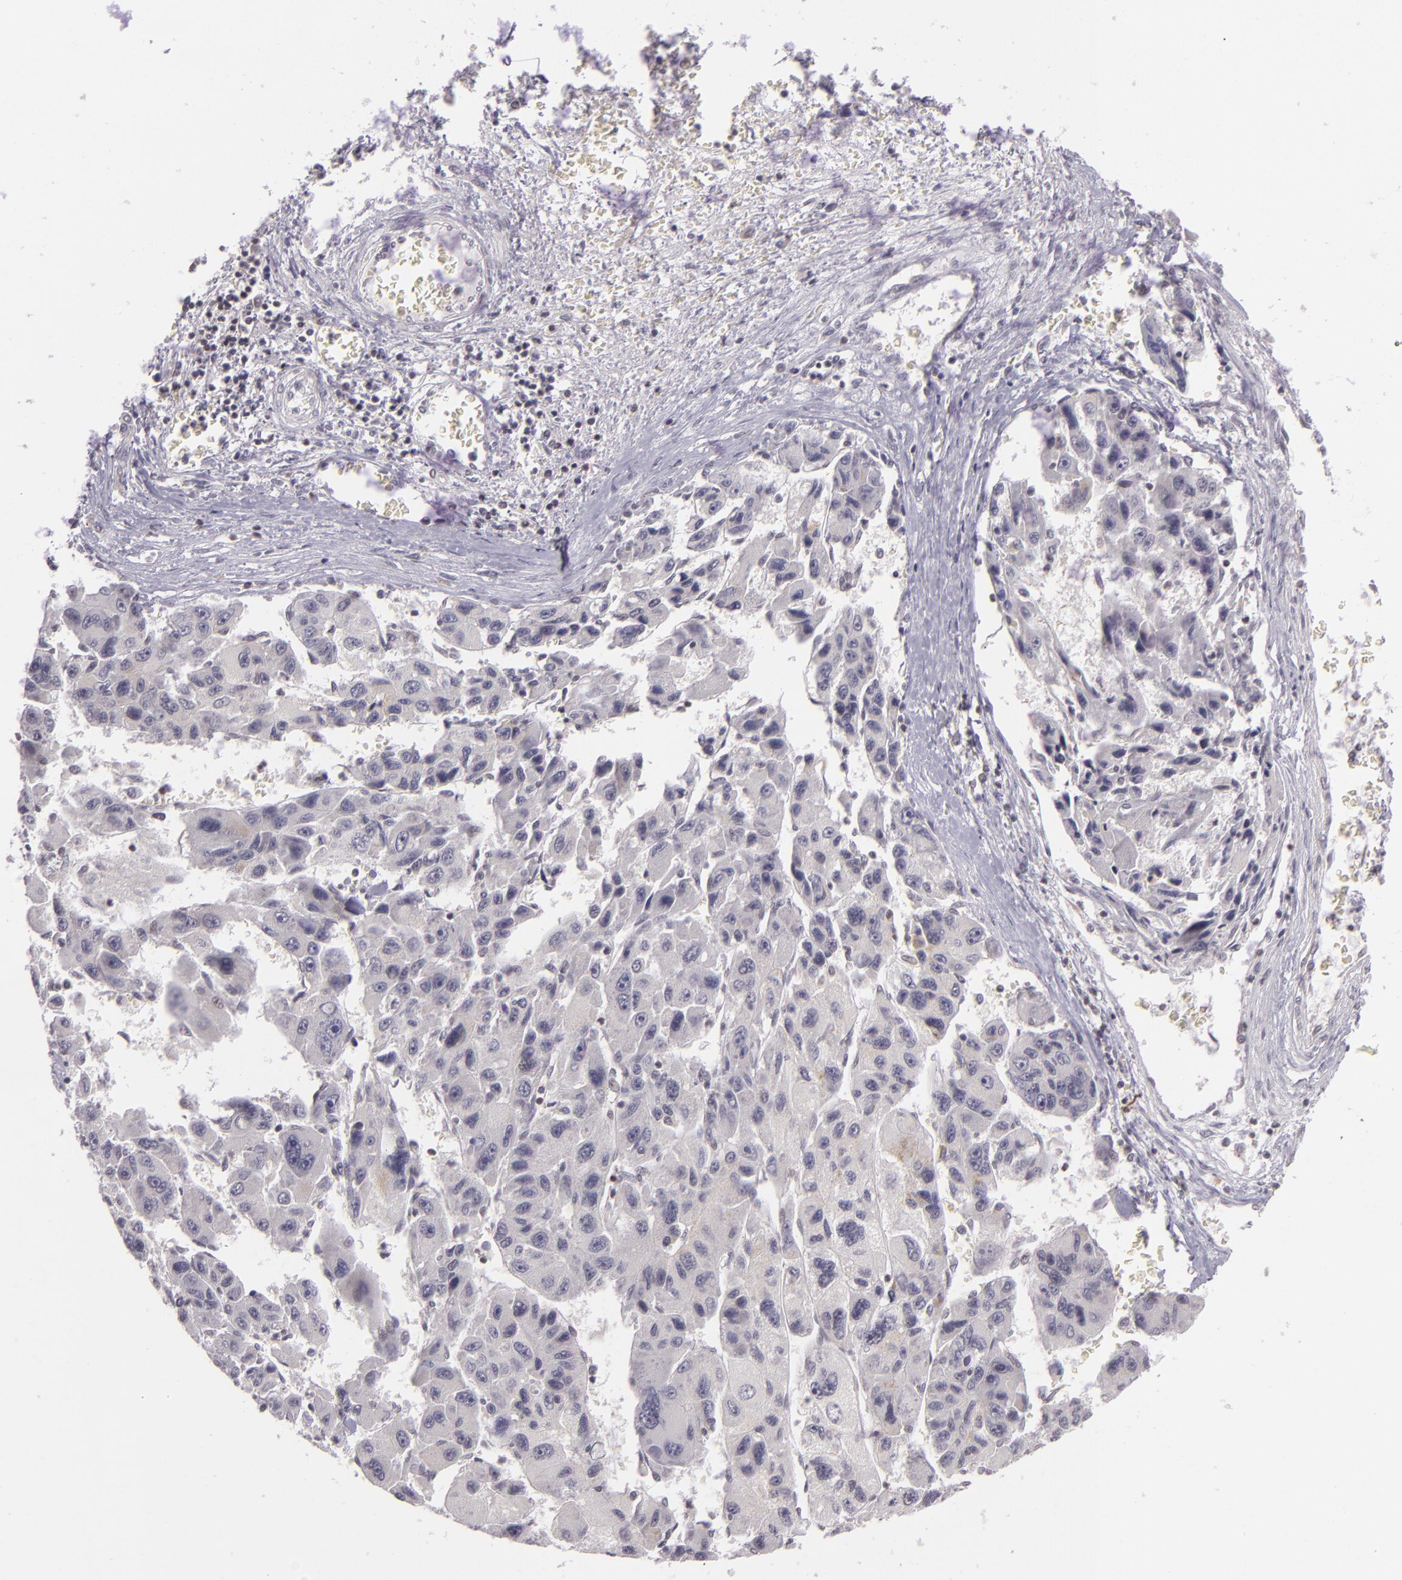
{"staining": {"intensity": "negative", "quantity": "none", "location": "none"}, "tissue": "liver cancer", "cell_type": "Tumor cells", "image_type": "cancer", "snomed": [{"axis": "morphology", "description": "Carcinoma, Hepatocellular, NOS"}, {"axis": "topography", "description": "Liver"}], "caption": "Liver hepatocellular carcinoma was stained to show a protein in brown. There is no significant positivity in tumor cells.", "gene": "ZFX", "patient": {"sex": "male", "age": 64}}